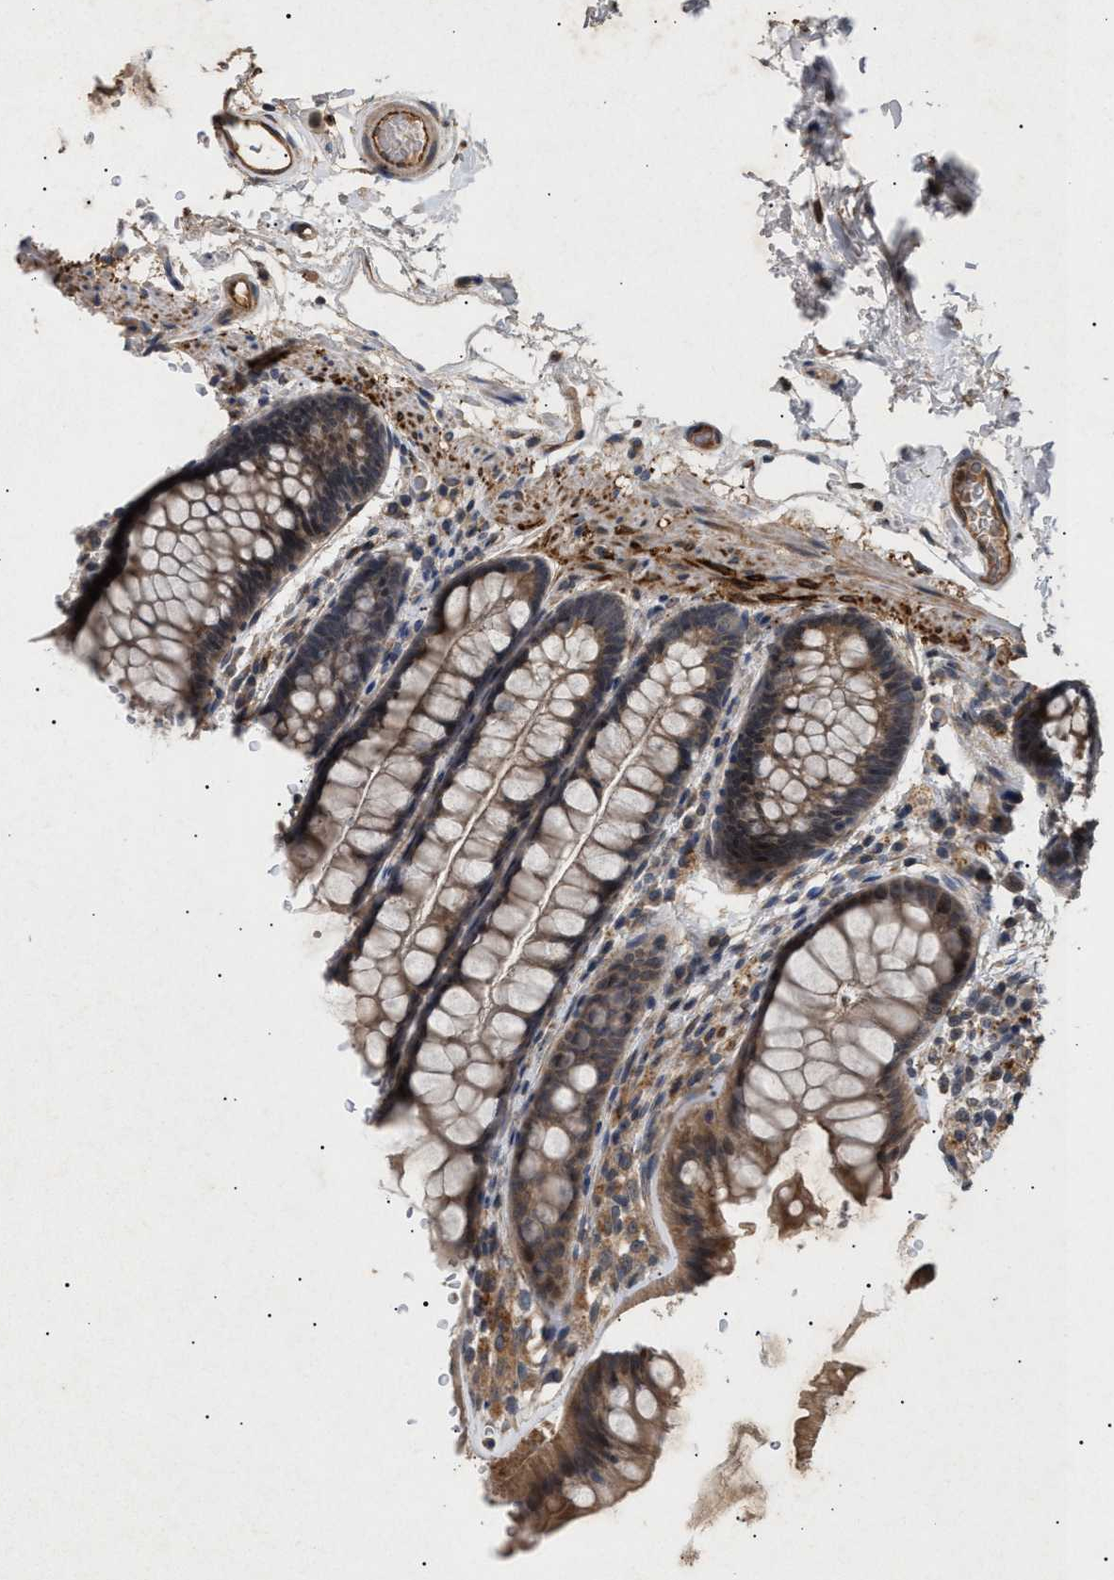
{"staining": {"intensity": "strong", "quantity": ">75%", "location": "cytoplasmic/membranous"}, "tissue": "colon", "cell_type": "Endothelial cells", "image_type": "normal", "snomed": [{"axis": "morphology", "description": "Normal tissue, NOS"}, {"axis": "topography", "description": "Colon"}], "caption": "Immunohistochemistry micrograph of normal colon: human colon stained using immunohistochemistry (IHC) exhibits high levels of strong protein expression localized specifically in the cytoplasmic/membranous of endothelial cells, appearing as a cytoplasmic/membranous brown color.", "gene": "SIRT5", "patient": {"sex": "female", "age": 56}}